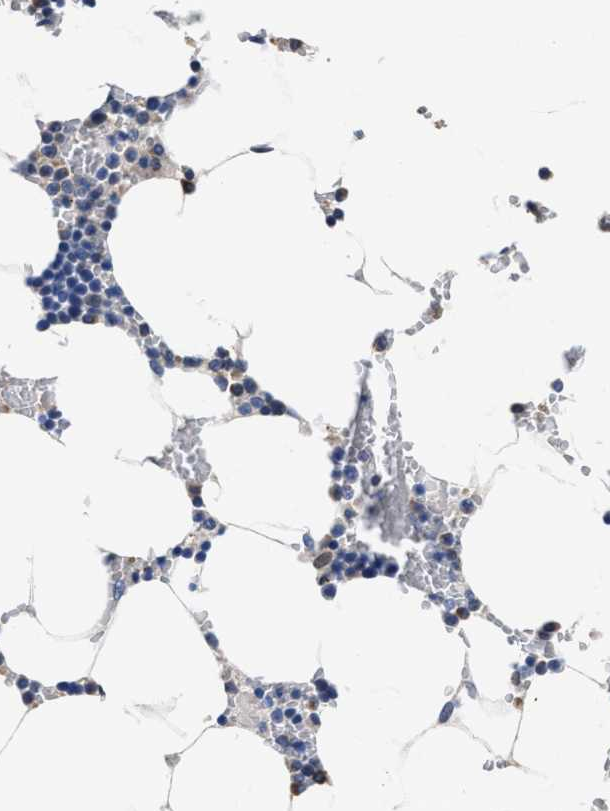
{"staining": {"intensity": "weak", "quantity": "<25%", "location": "cytoplasmic/membranous"}, "tissue": "bone marrow", "cell_type": "Hematopoietic cells", "image_type": "normal", "snomed": [{"axis": "morphology", "description": "Normal tissue, NOS"}, {"axis": "topography", "description": "Bone marrow"}], "caption": "Bone marrow was stained to show a protein in brown. There is no significant staining in hematopoietic cells. (DAB immunohistochemistry, high magnification).", "gene": "HOOK1", "patient": {"sex": "male", "age": 70}}